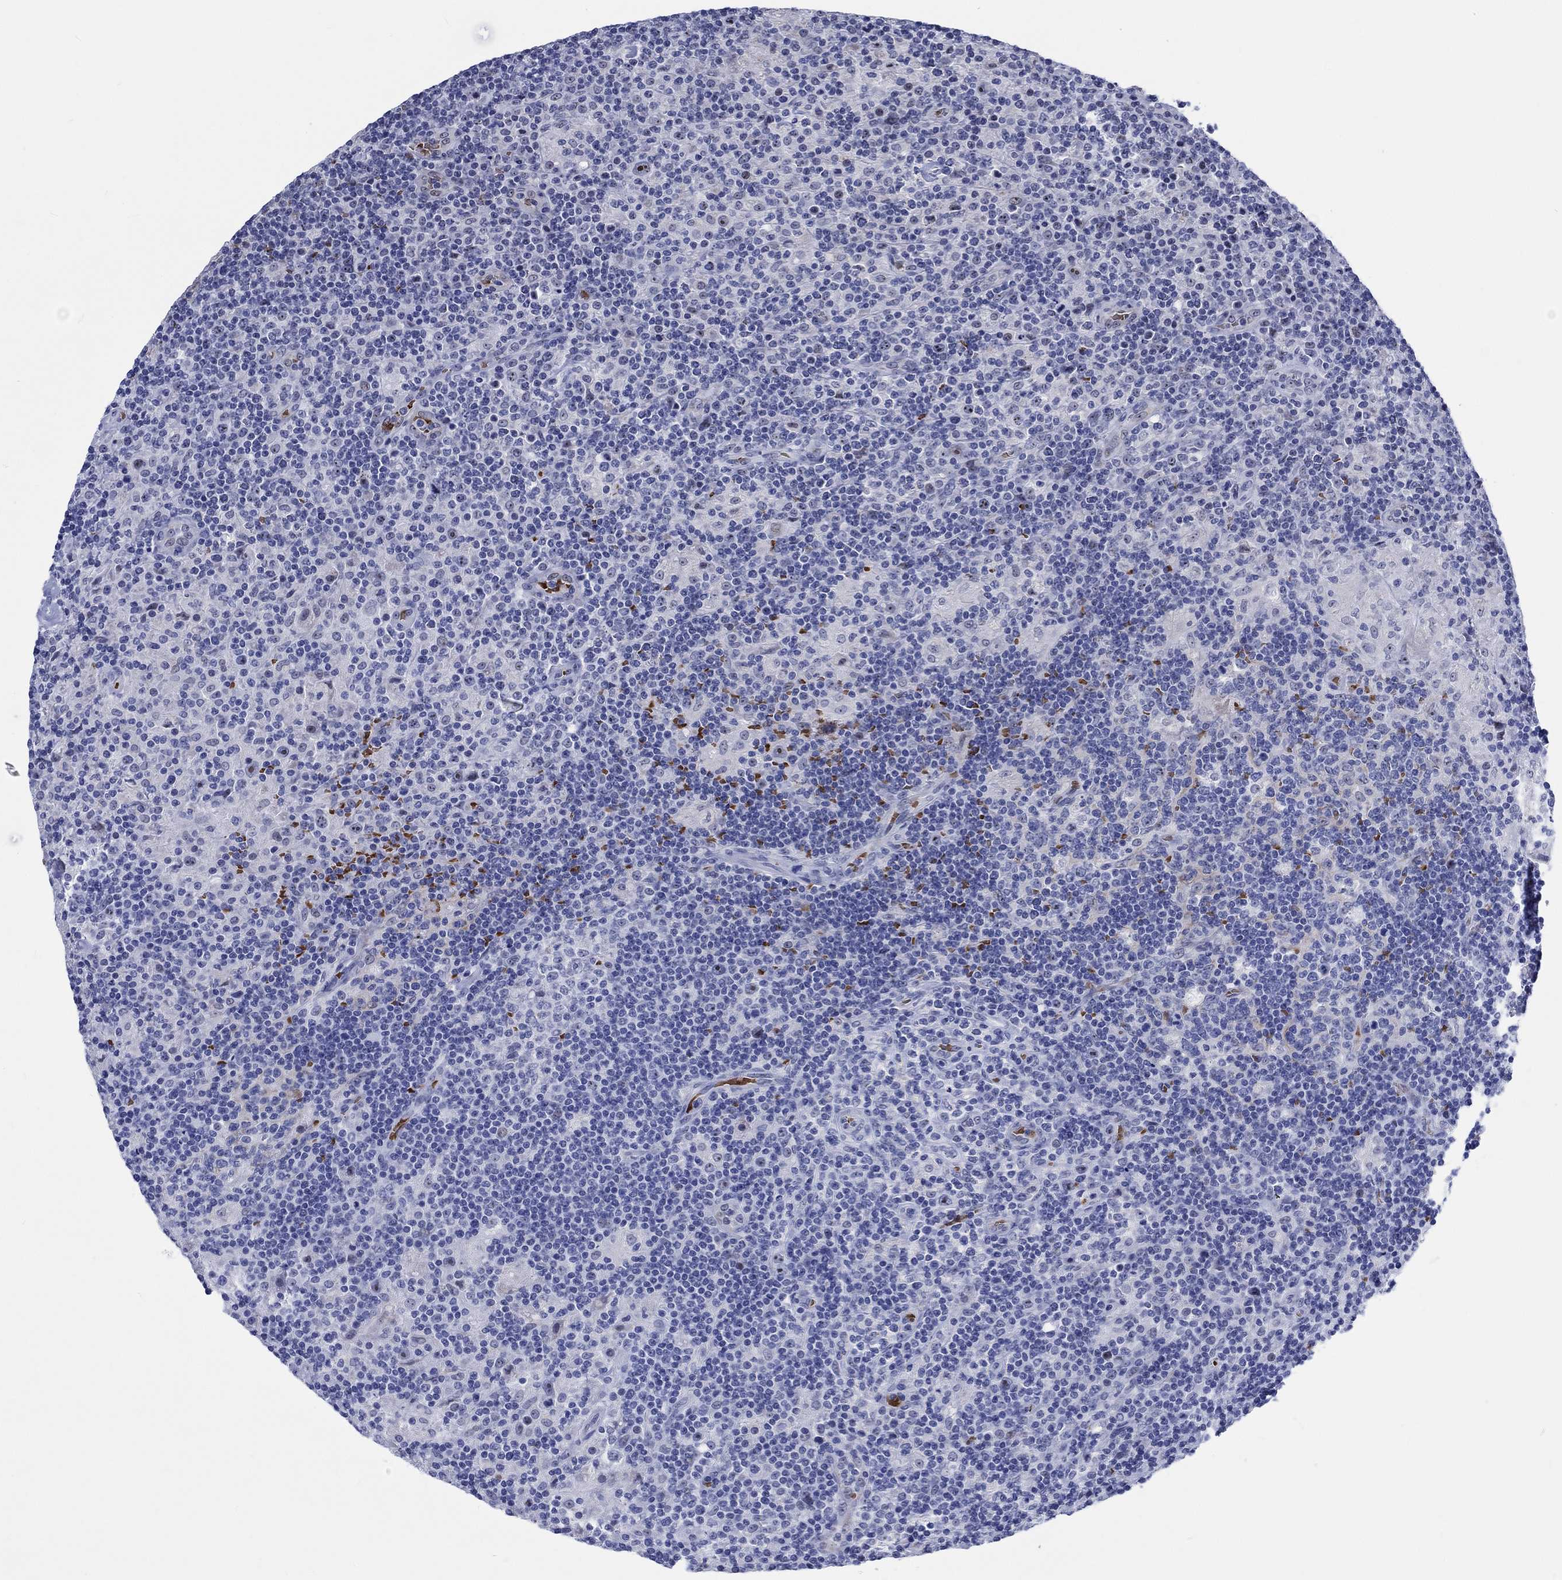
{"staining": {"intensity": "negative", "quantity": "none", "location": "none"}, "tissue": "lymphoma", "cell_type": "Tumor cells", "image_type": "cancer", "snomed": [{"axis": "morphology", "description": "Hodgkin's disease, NOS"}, {"axis": "topography", "description": "Lymph node"}], "caption": "IHC photomicrograph of neoplastic tissue: human Hodgkin's disease stained with DAB (3,3'-diaminobenzidine) displays no significant protein staining in tumor cells.", "gene": "ZNF446", "patient": {"sex": "male", "age": 70}}